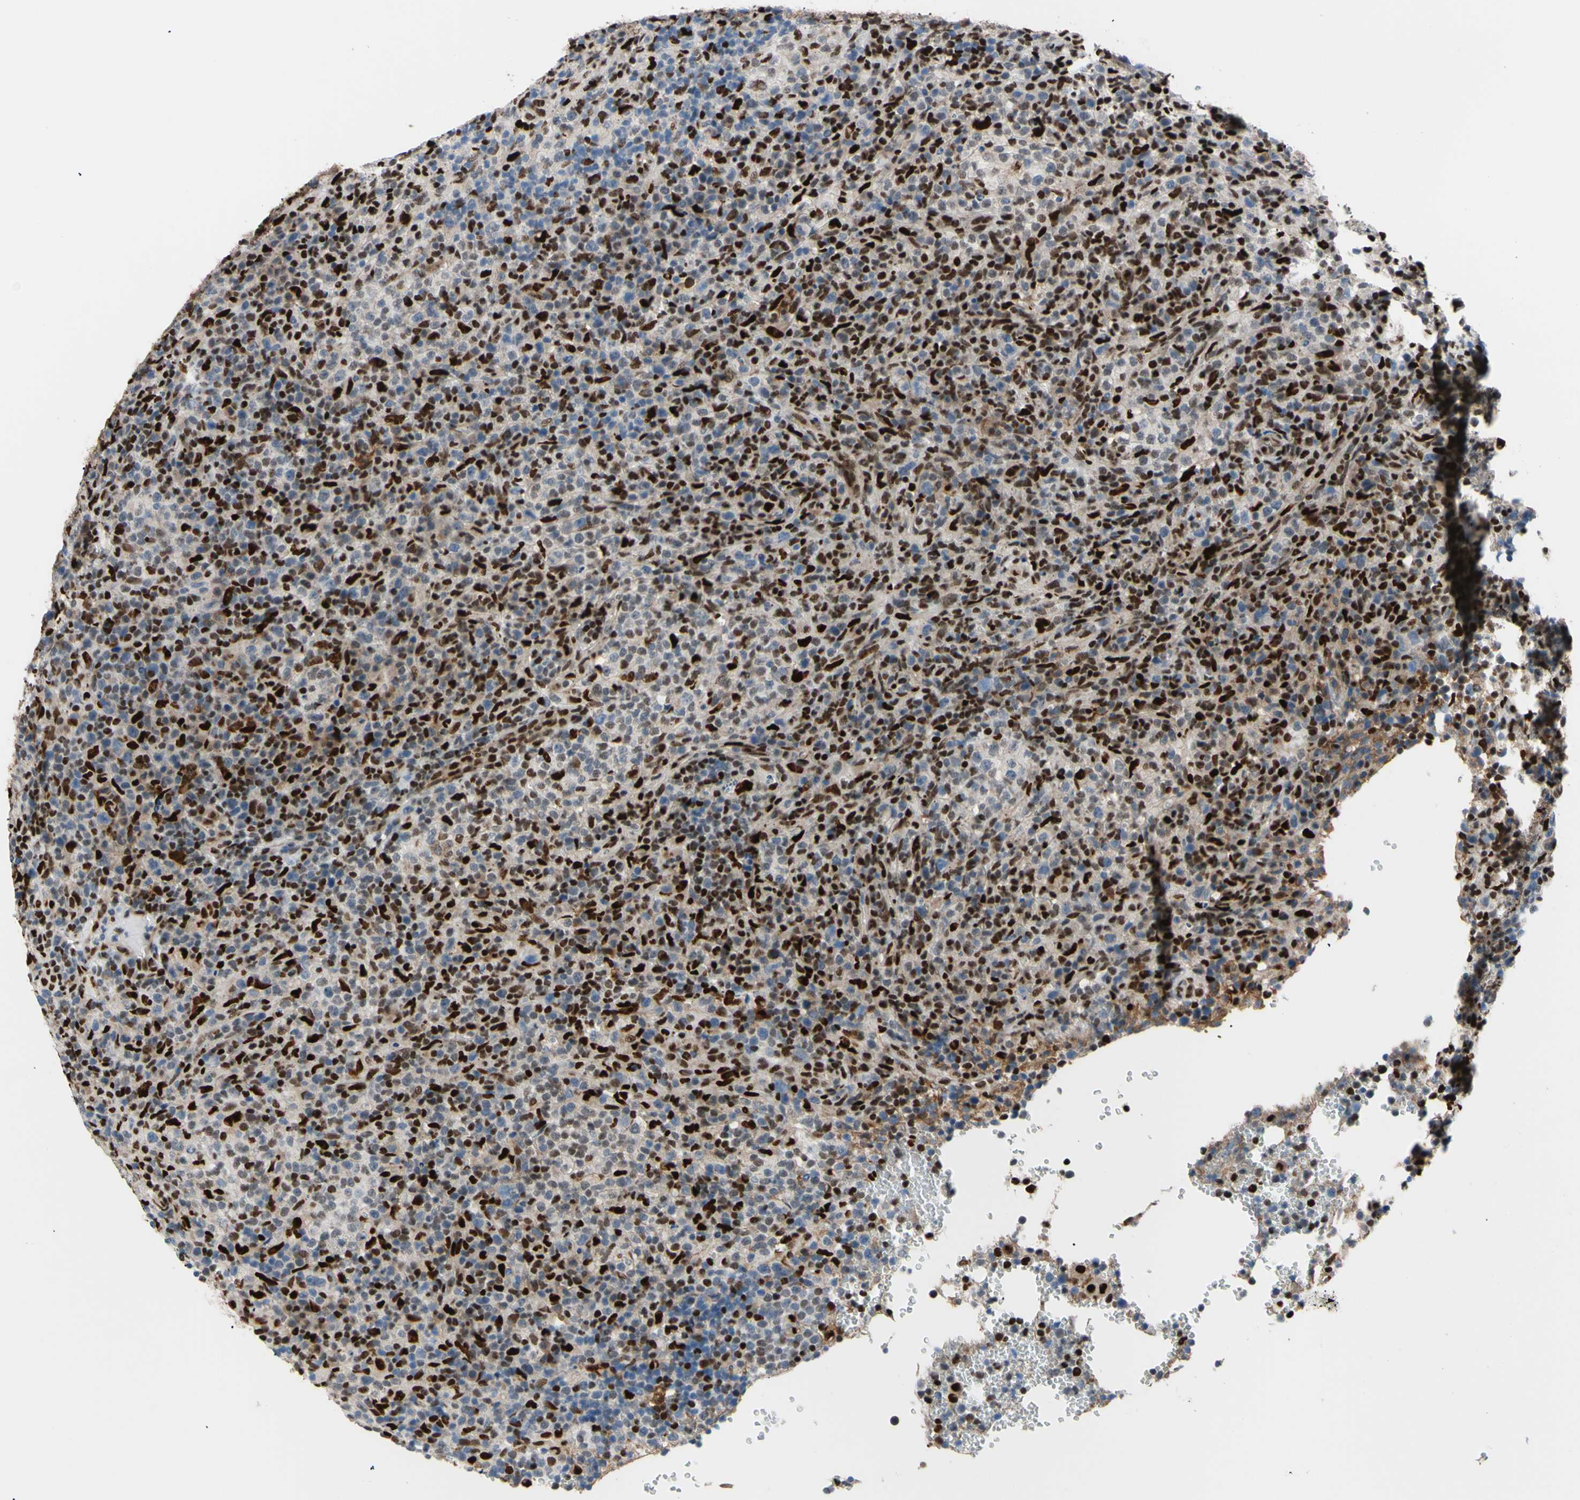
{"staining": {"intensity": "strong", "quantity": ">75%", "location": "nuclear"}, "tissue": "lymphoma", "cell_type": "Tumor cells", "image_type": "cancer", "snomed": [{"axis": "morphology", "description": "Malignant lymphoma, non-Hodgkin's type, High grade"}, {"axis": "topography", "description": "Lymph node"}], "caption": "Tumor cells reveal high levels of strong nuclear staining in approximately >75% of cells in human malignant lymphoma, non-Hodgkin's type (high-grade).", "gene": "EED", "patient": {"sex": "female", "age": 76}}